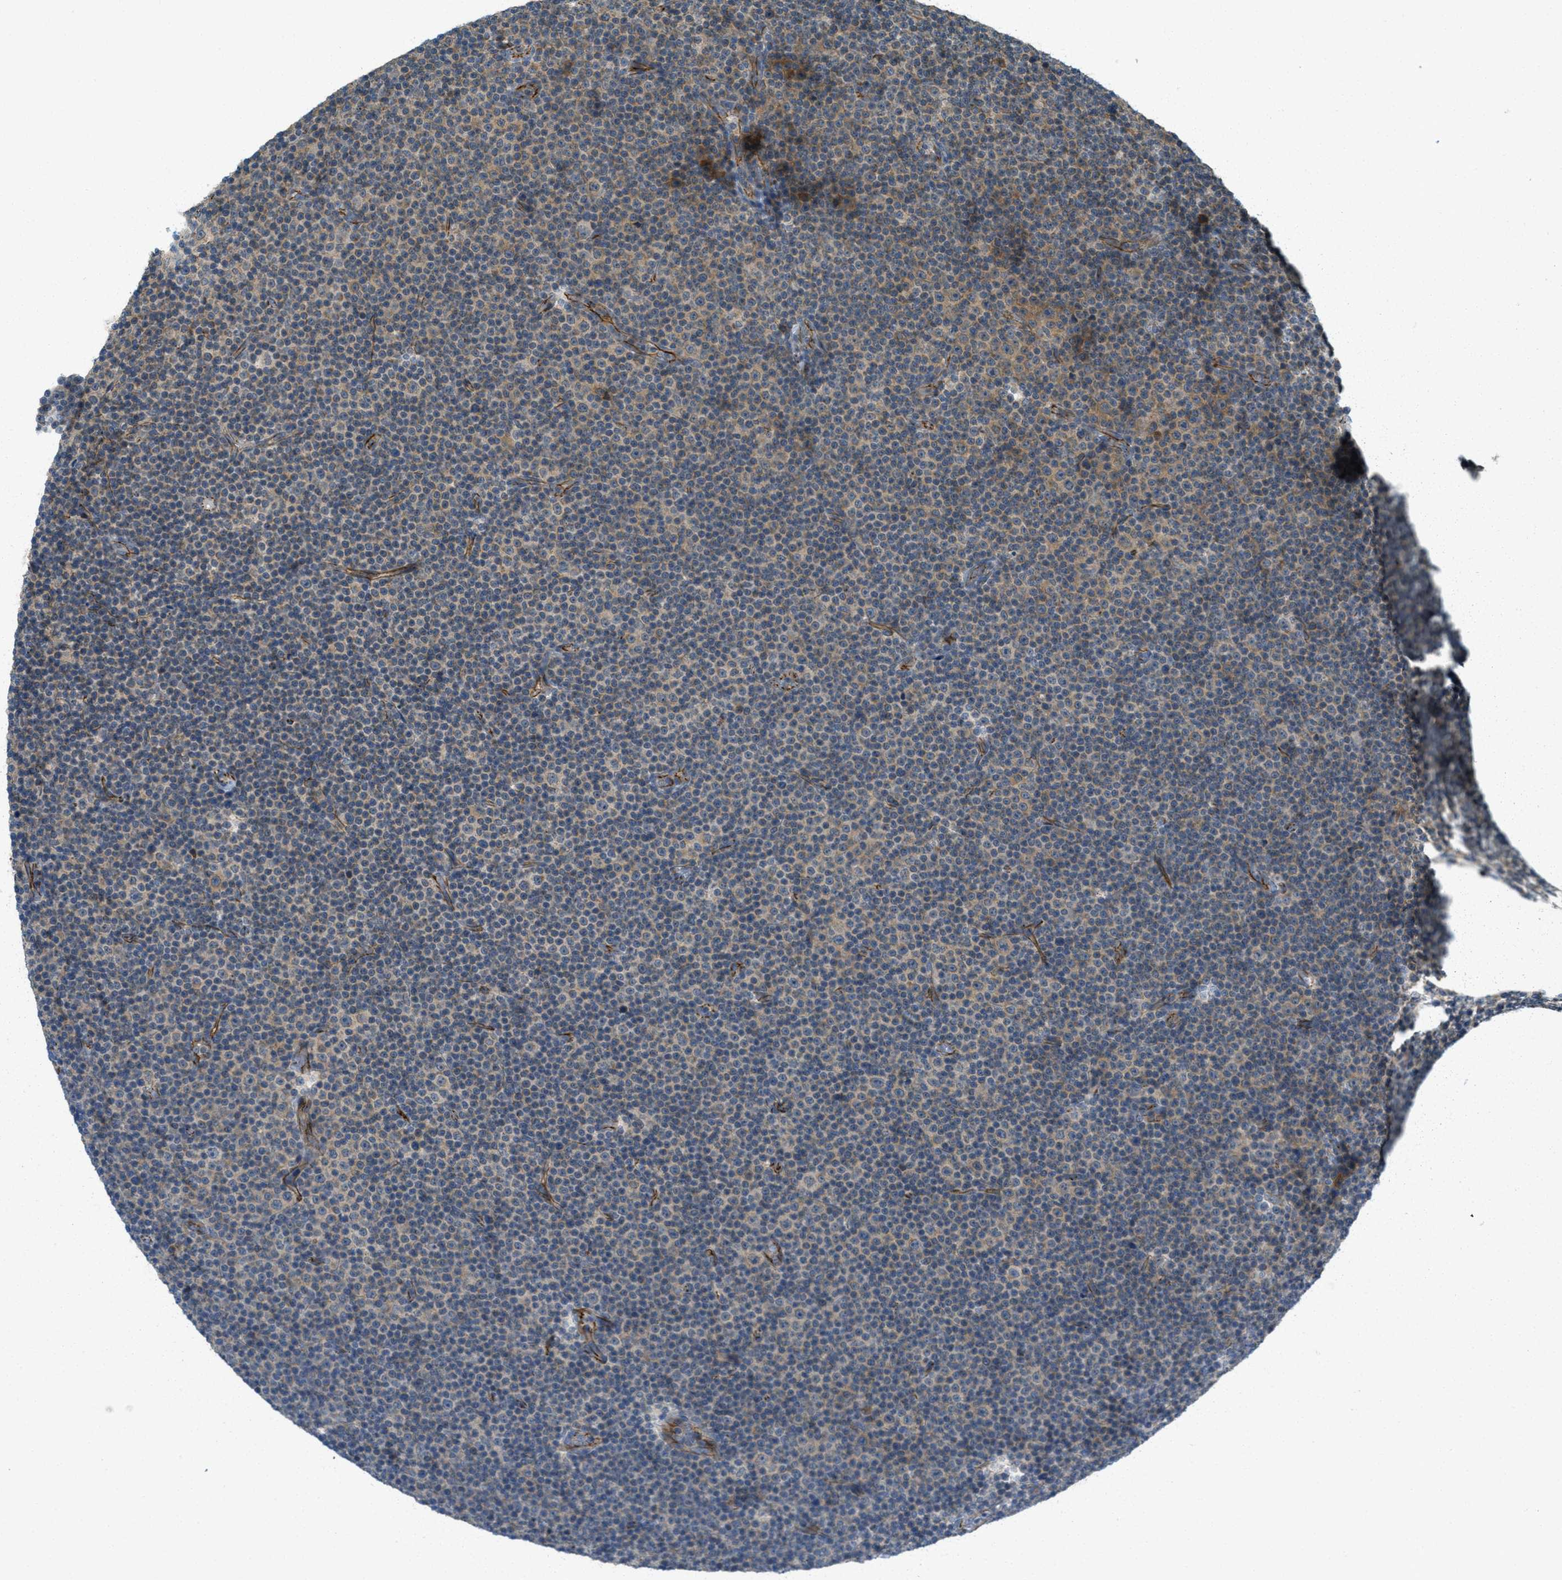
{"staining": {"intensity": "weak", "quantity": "25%-75%", "location": "cytoplasmic/membranous"}, "tissue": "lymphoma", "cell_type": "Tumor cells", "image_type": "cancer", "snomed": [{"axis": "morphology", "description": "Malignant lymphoma, non-Hodgkin's type, Low grade"}, {"axis": "topography", "description": "Lymph node"}], "caption": "The immunohistochemical stain shows weak cytoplasmic/membranous positivity in tumor cells of lymphoma tissue.", "gene": "JCAD", "patient": {"sex": "female", "age": 67}}